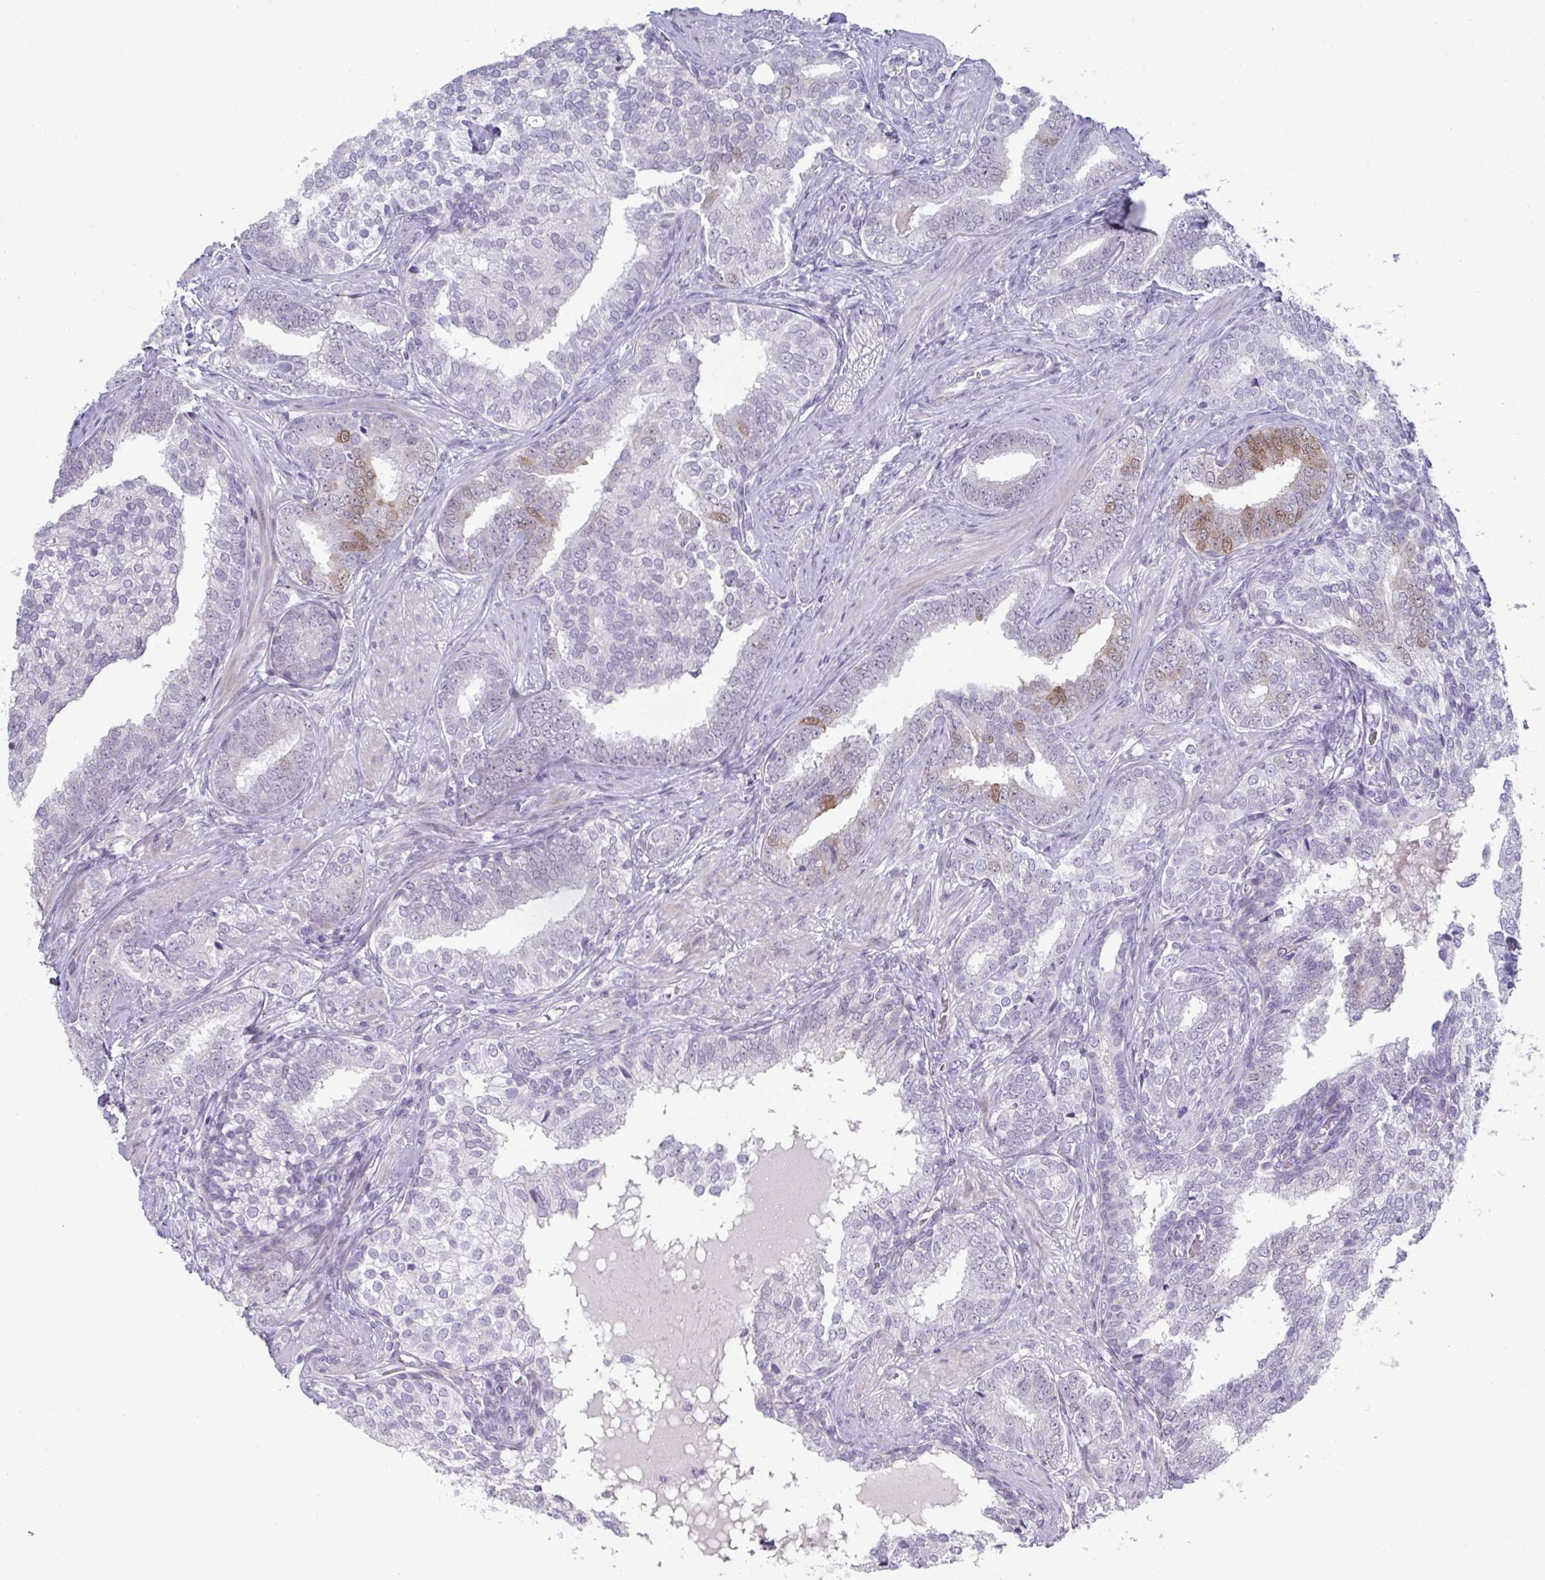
{"staining": {"intensity": "weak", "quantity": "<25%", "location": "nuclear"}, "tissue": "prostate cancer", "cell_type": "Tumor cells", "image_type": "cancer", "snomed": [{"axis": "morphology", "description": "Adenocarcinoma, High grade"}, {"axis": "topography", "description": "Prostate"}], "caption": "Prostate cancer (adenocarcinoma (high-grade)) stained for a protein using immunohistochemistry (IHC) reveals no staining tumor cells.", "gene": "A1CF", "patient": {"sex": "male", "age": 72}}